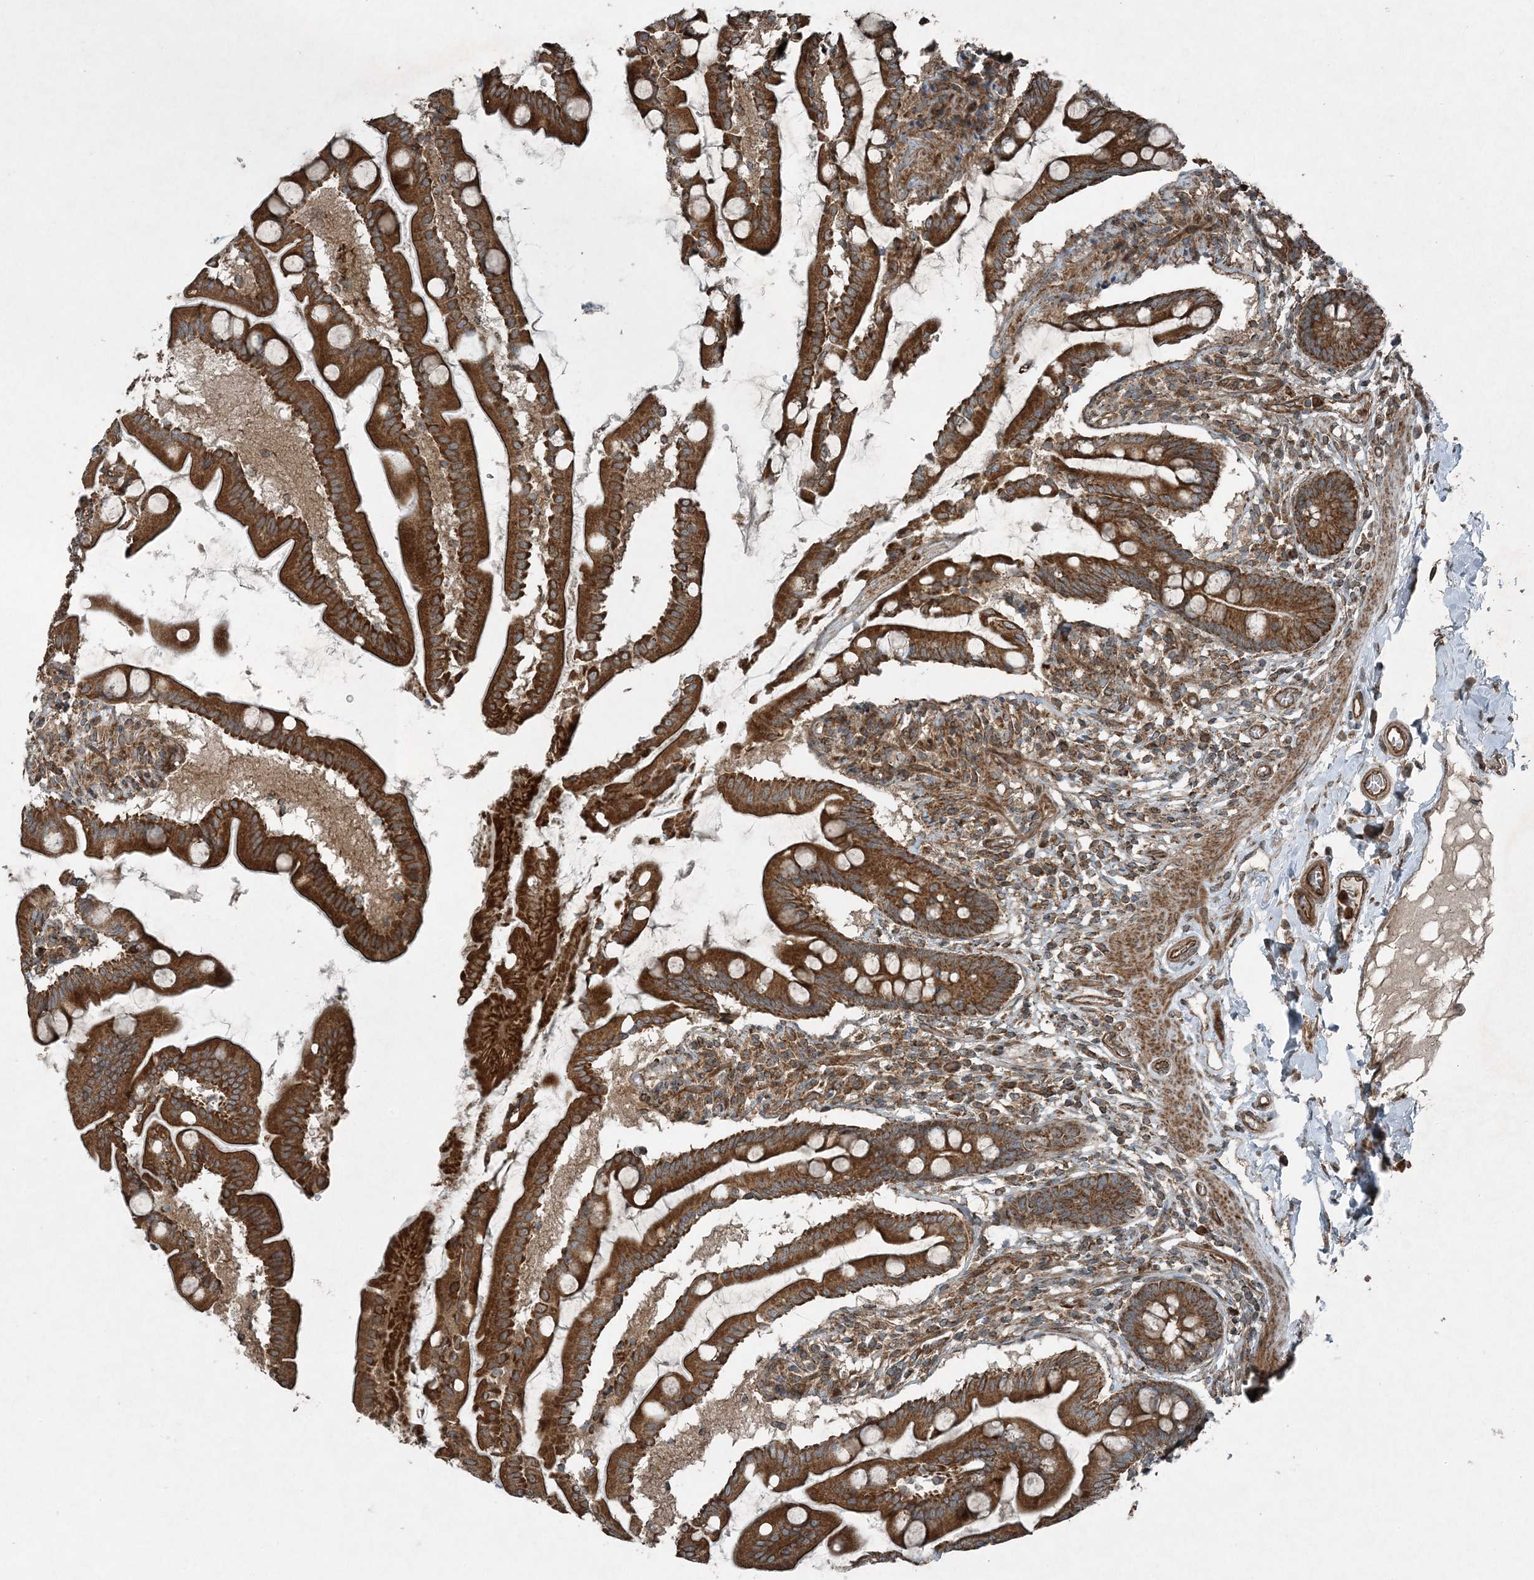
{"staining": {"intensity": "strong", "quantity": ">75%", "location": "cytoplasmic/membranous"}, "tissue": "small intestine", "cell_type": "Glandular cells", "image_type": "normal", "snomed": [{"axis": "morphology", "description": "Normal tissue, NOS"}, {"axis": "topography", "description": "Small intestine"}], "caption": "A histopathology image of human small intestine stained for a protein exhibits strong cytoplasmic/membranous brown staining in glandular cells.", "gene": "COPS7B", "patient": {"sex": "female", "age": 56}}